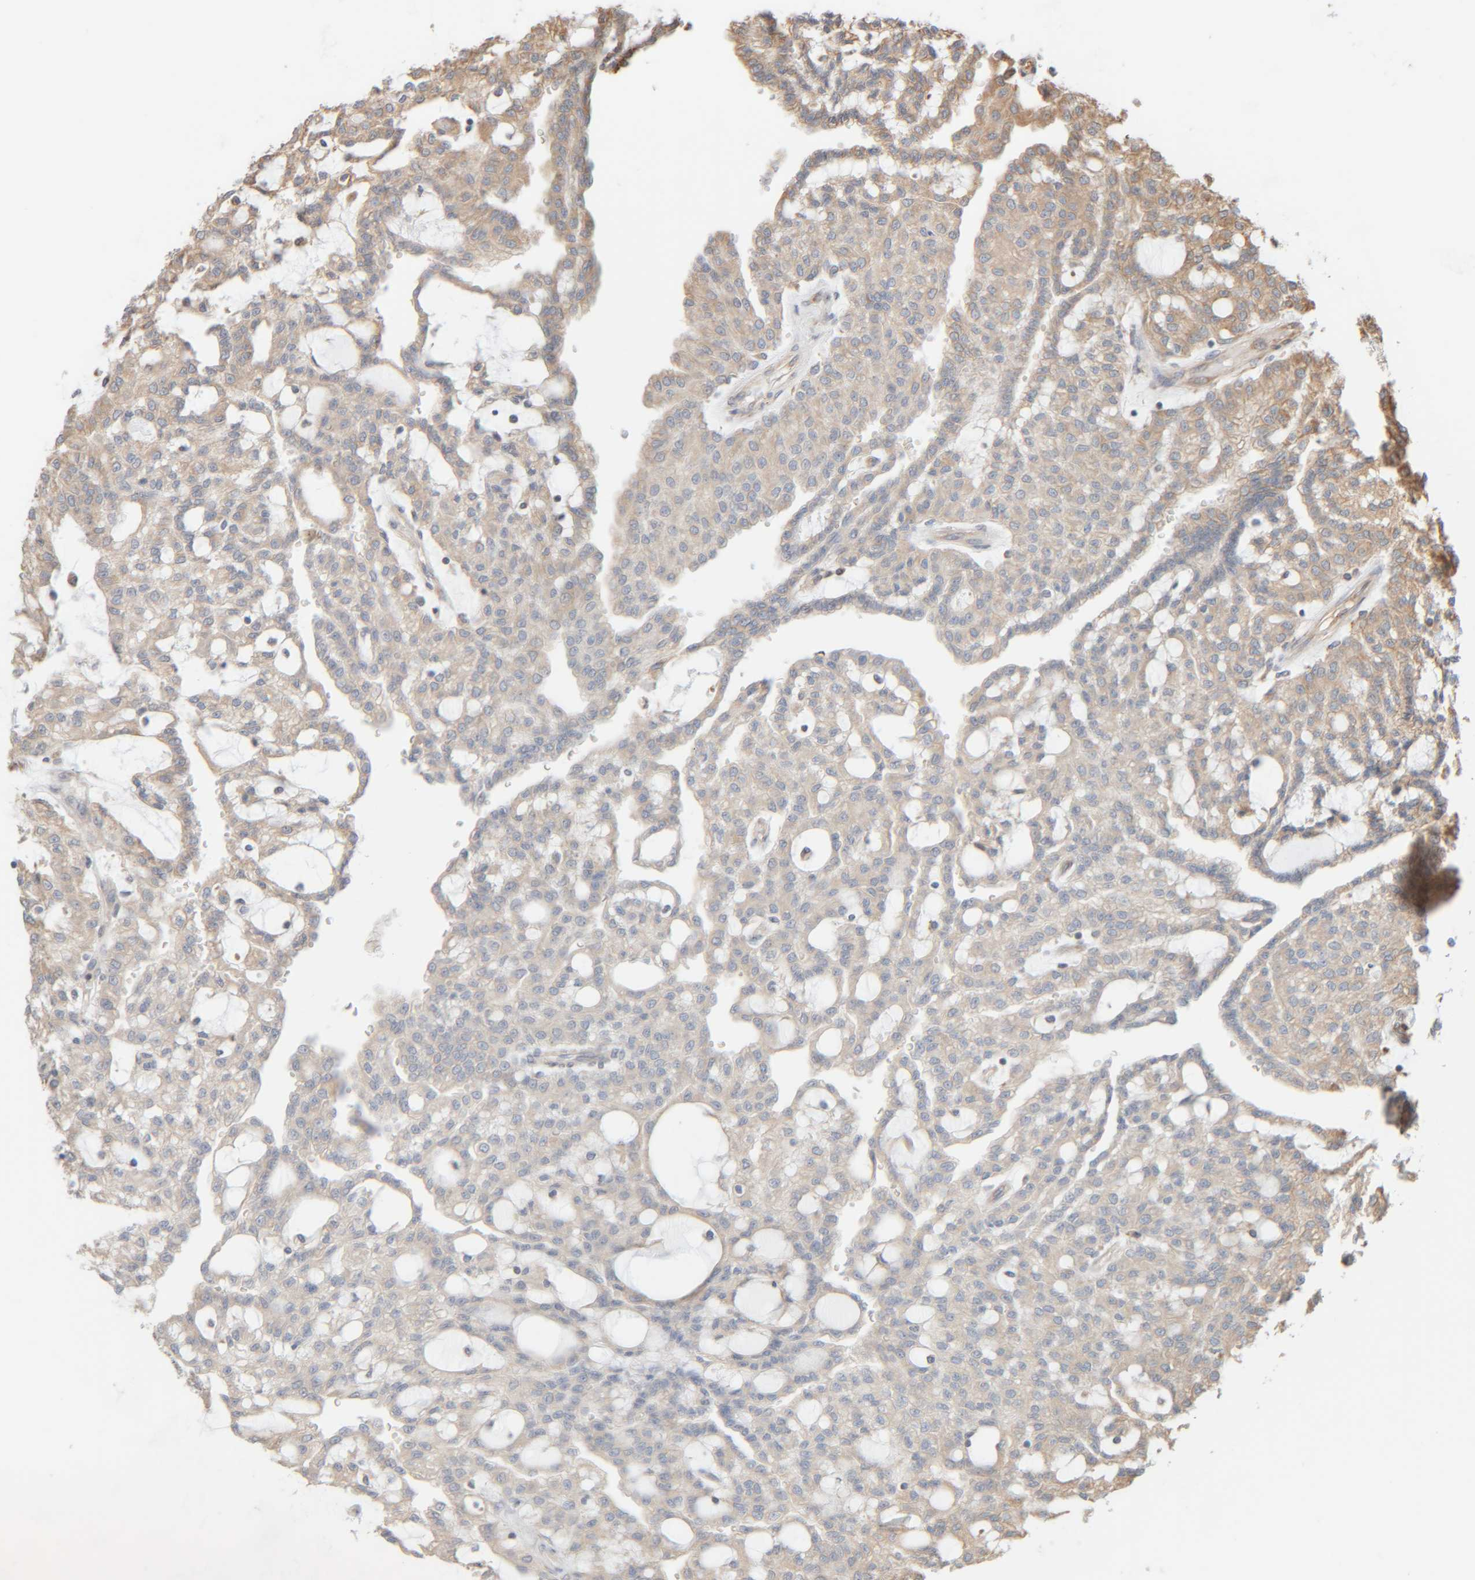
{"staining": {"intensity": "weak", "quantity": "<25%", "location": "cytoplasmic/membranous"}, "tissue": "renal cancer", "cell_type": "Tumor cells", "image_type": "cancer", "snomed": [{"axis": "morphology", "description": "Adenocarcinoma, NOS"}, {"axis": "topography", "description": "Kidney"}], "caption": "IHC of human renal cancer (adenocarcinoma) demonstrates no staining in tumor cells. Brightfield microscopy of IHC stained with DAB (brown) and hematoxylin (blue), captured at high magnification.", "gene": "INTS1", "patient": {"sex": "male", "age": 63}}